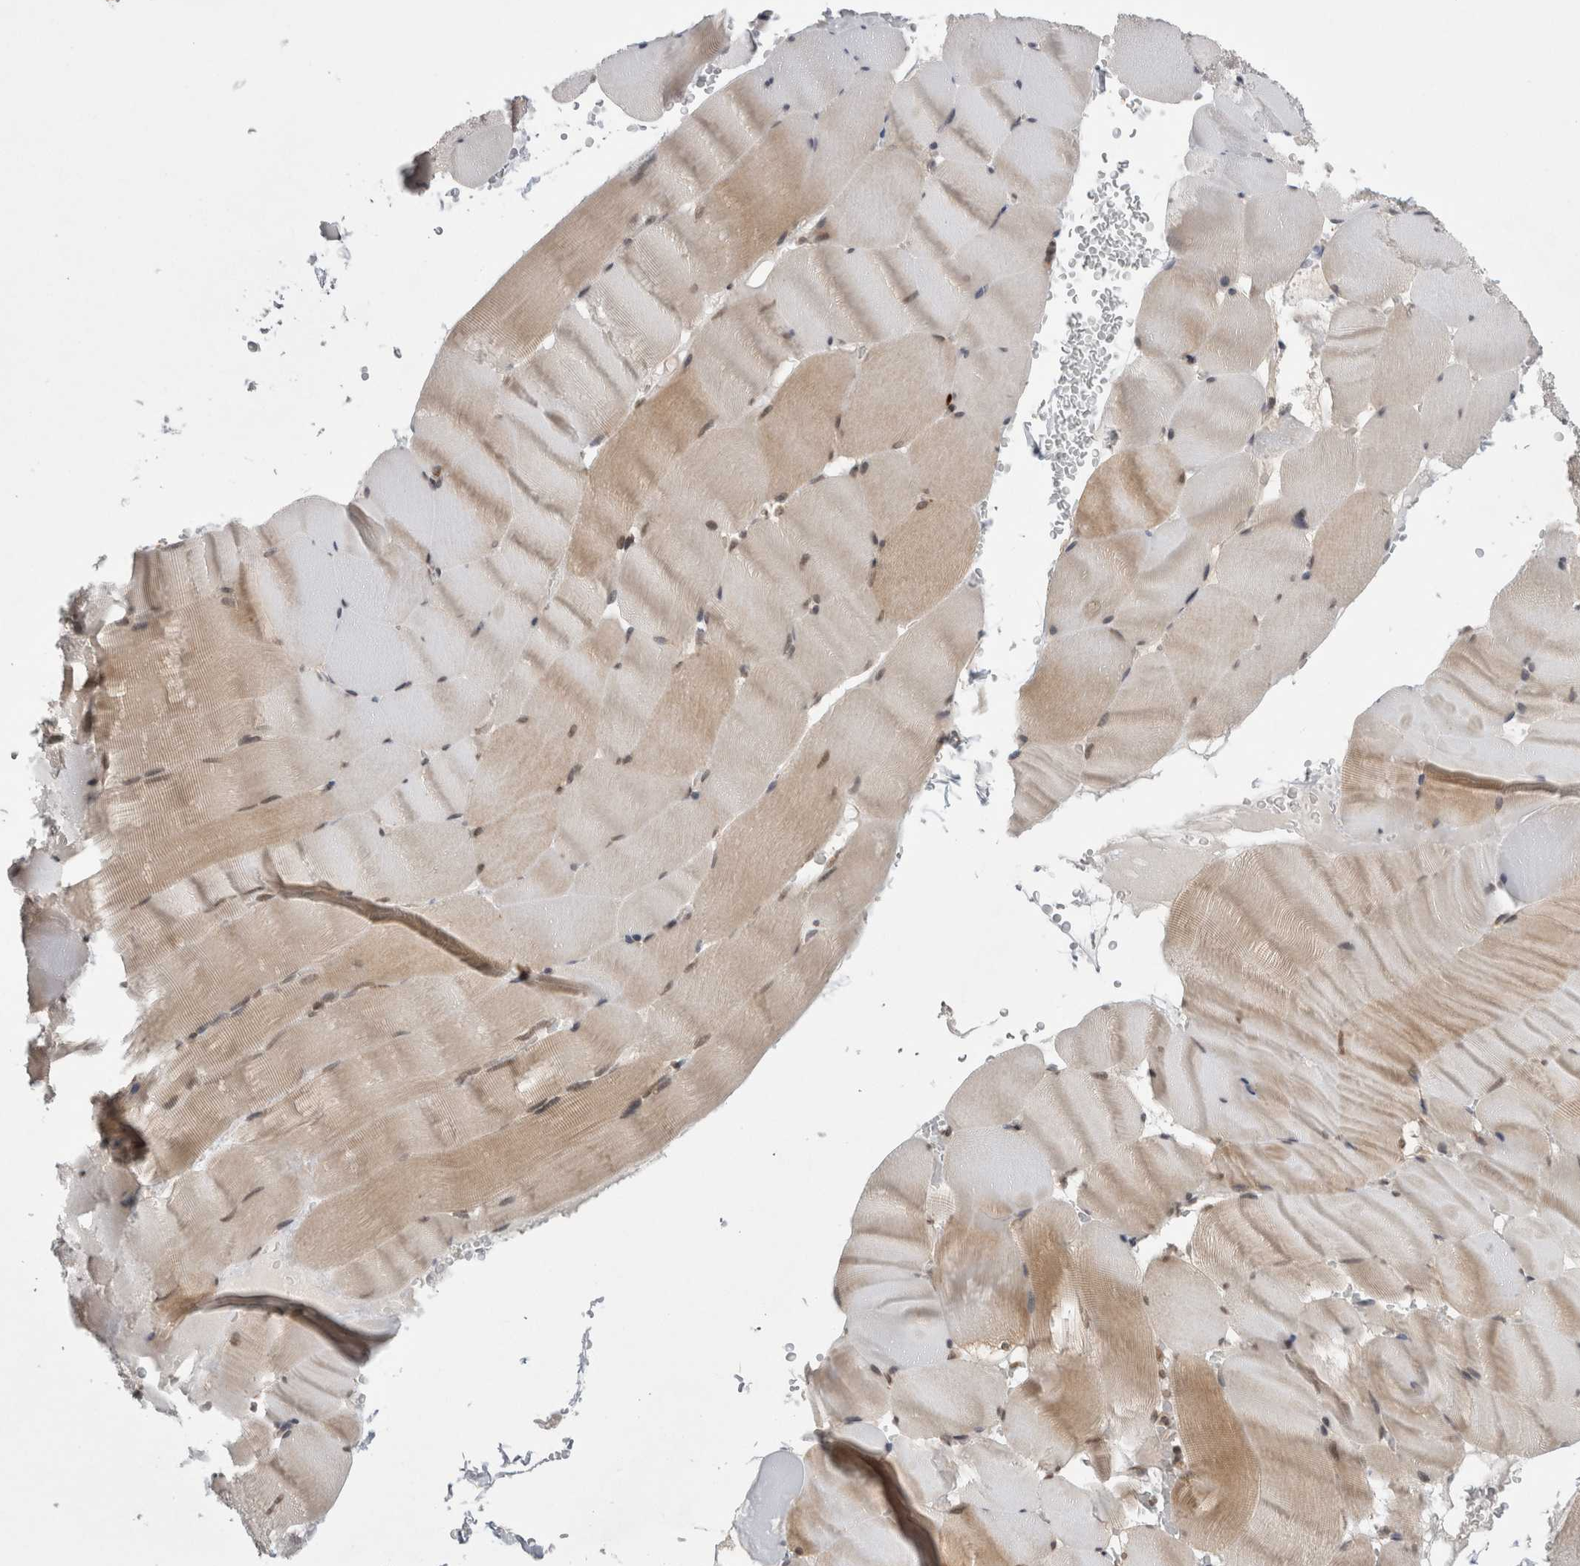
{"staining": {"intensity": "weak", "quantity": ">75%", "location": "cytoplasmic/membranous,nuclear"}, "tissue": "skeletal muscle", "cell_type": "Myocytes", "image_type": "normal", "snomed": [{"axis": "morphology", "description": "Normal tissue, NOS"}, {"axis": "topography", "description": "Skeletal muscle"}], "caption": "The immunohistochemical stain shows weak cytoplasmic/membranous,nuclear positivity in myocytes of unremarkable skeletal muscle. (DAB IHC with brightfield microscopy, high magnification).", "gene": "ZNF341", "patient": {"sex": "male", "age": 62}}